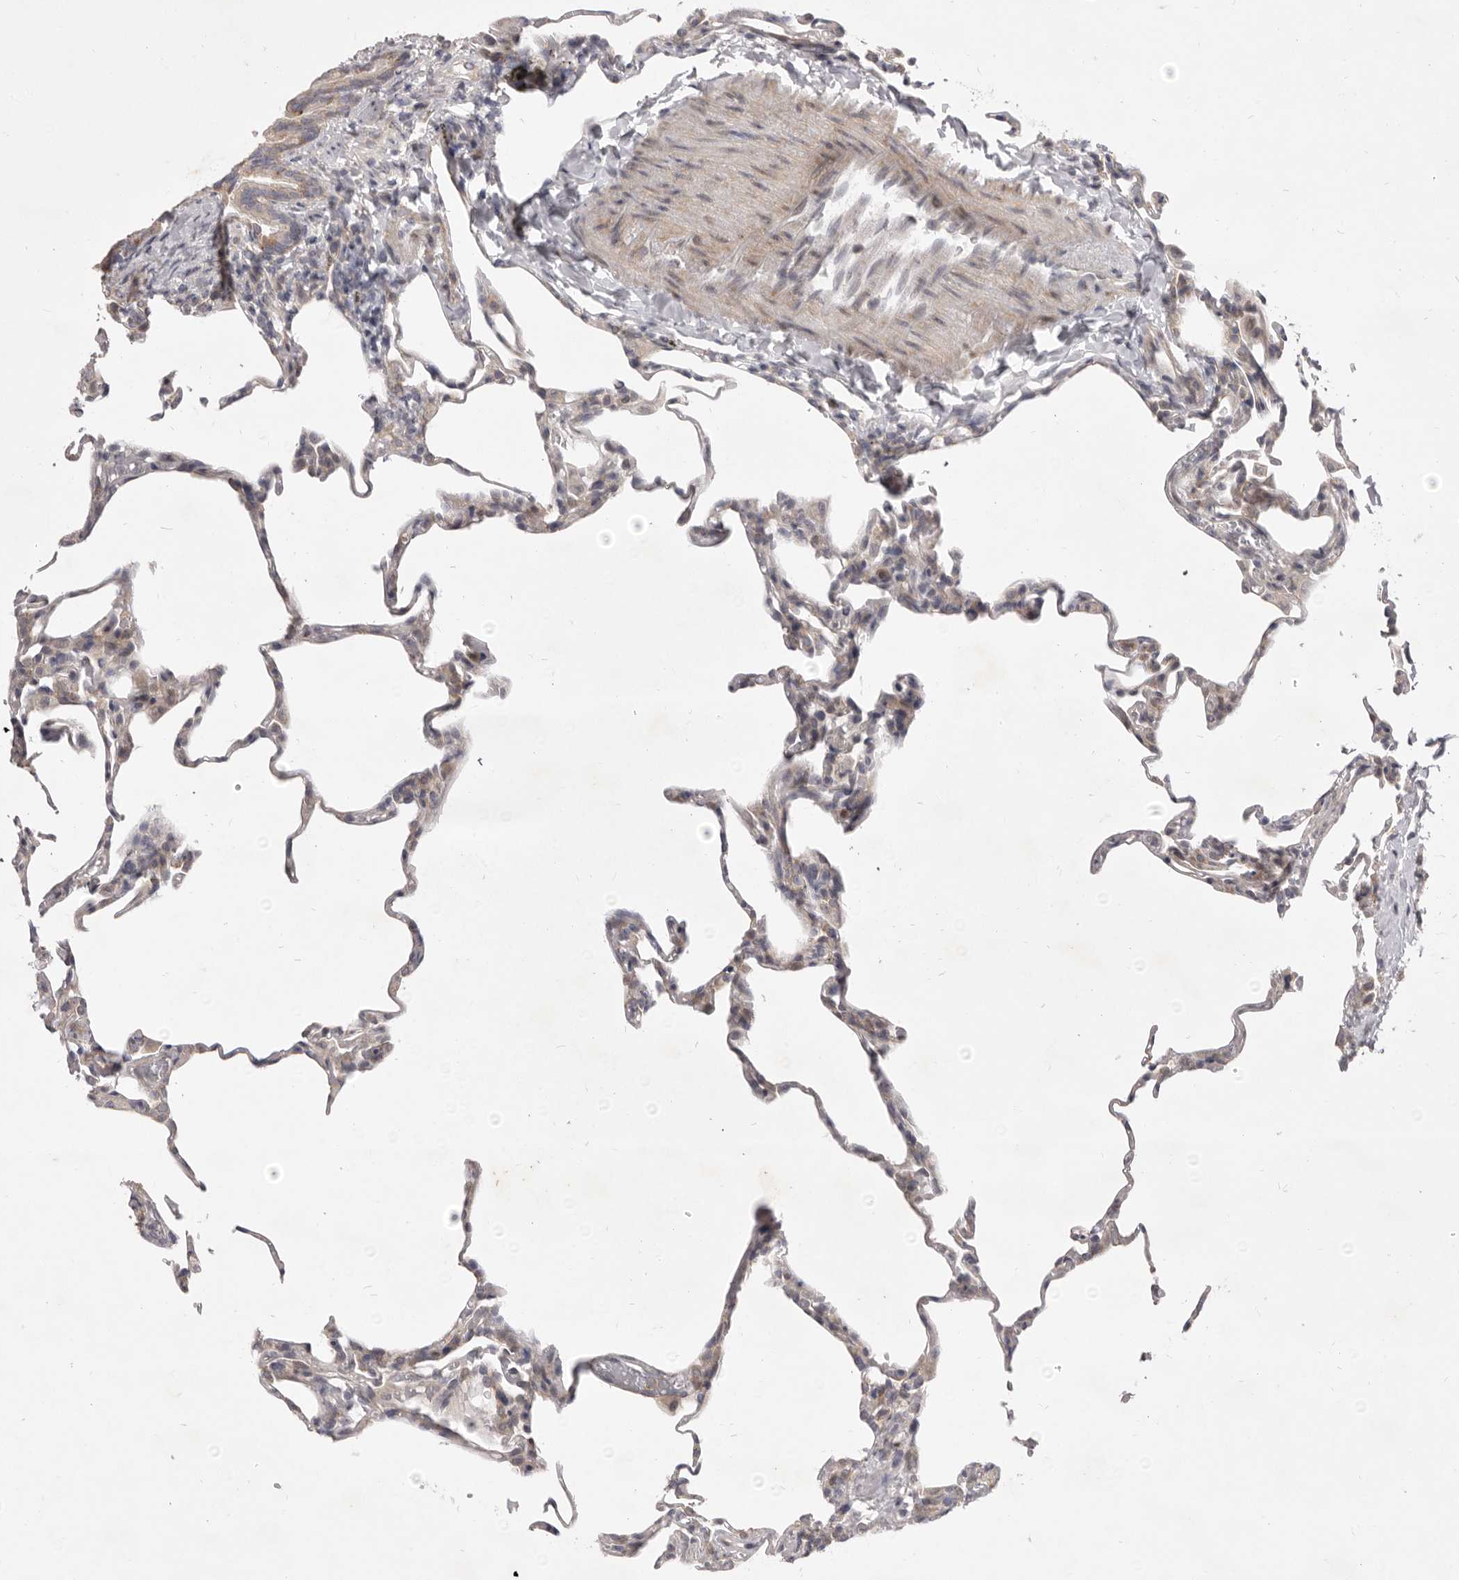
{"staining": {"intensity": "weak", "quantity": "<25%", "location": "cytoplasmic/membranous"}, "tissue": "lung", "cell_type": "Alveolar cells", "image_type": "normal", "snomed": [{"axis": "morphology", "description": "Normal tissue, NOS"}, {"axis": "topography", "description": "Lung"}], "caption": "DAB (3,3'-diaminobenzidine) immunohistochemical staining of unremarkable lung displays no significant staining in alveolar cells.", "gene": "TBC1D8B", "patient": {"sex": "male", "age": 20}}